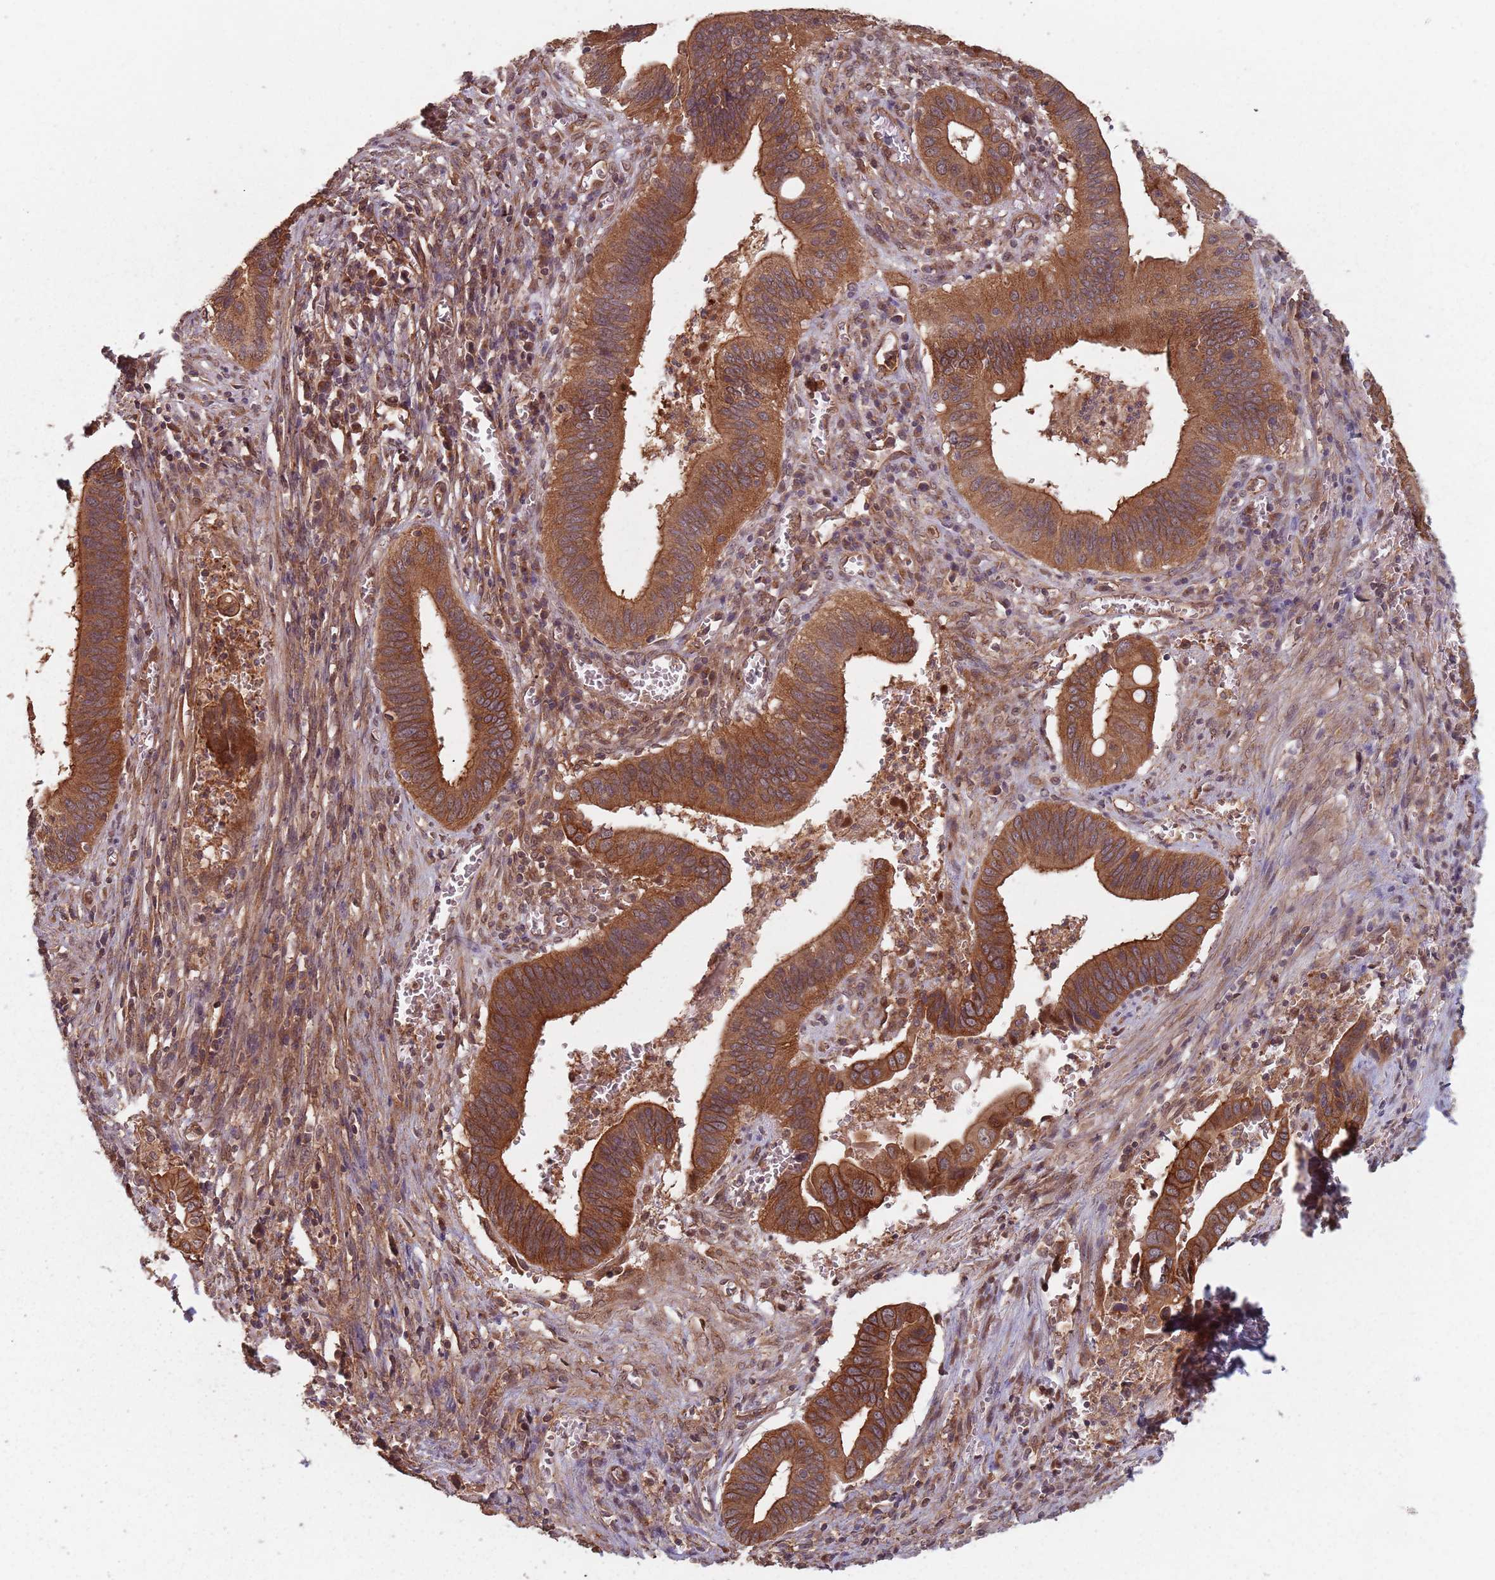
{"staining": {"intensity": "strong", "quantity": ">75%", "location": "cytoplasmic/membranous"}, "tissue": "cervical cancer", "cell_type": "Tumor cells", "image_type": "cancer", "snomed": [{"axis": "morphology", "description": "Adenocarcinoma, NOS"}, {"axis": "topography", "description": "Cervix"}], "caption": "Brown immunohistochemical staining in human adenocarcinoma (cervical) displays strong cytoplasmic/membranous staining in approximately >75% of tumor cells.", "gene": "C3orf14", "patient": {"sex": "female", "age": 42}}